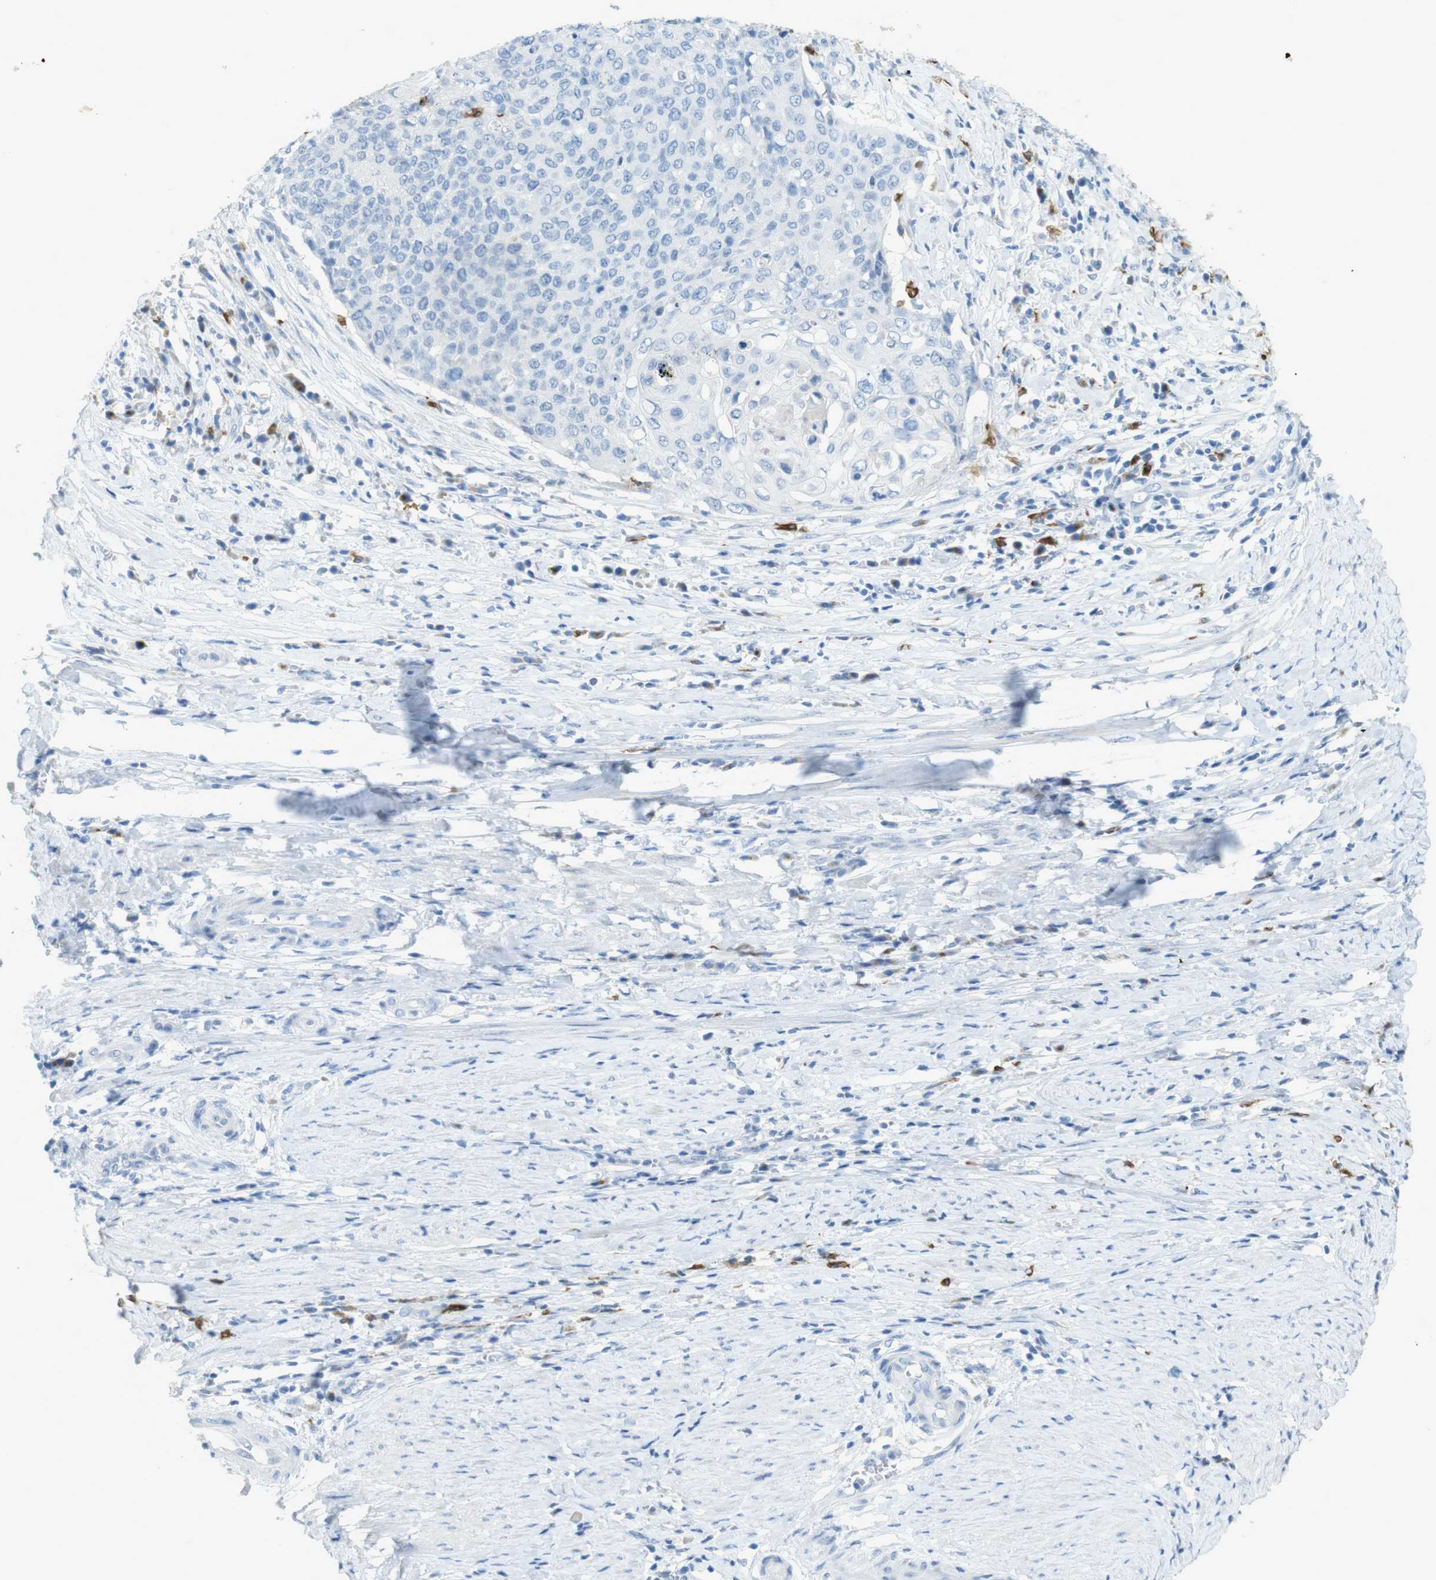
{"staining": {"intensity": "negative", "quantity": "none", "location": "none"}, "tissue": "cervical cancer", "cell_type": "Tumor cells", "image_type": "cancer", "snomed": [{"axis": "morphology", "description": "Squamous cell carcinoma, NOS"}, {"axis": "topography", "description": "Cervix"}], "caption": "Tumor cells show no significant positivity in cervical cancer.", "gene": "CD320", "patient": {"sex": "female", "age": 39}}